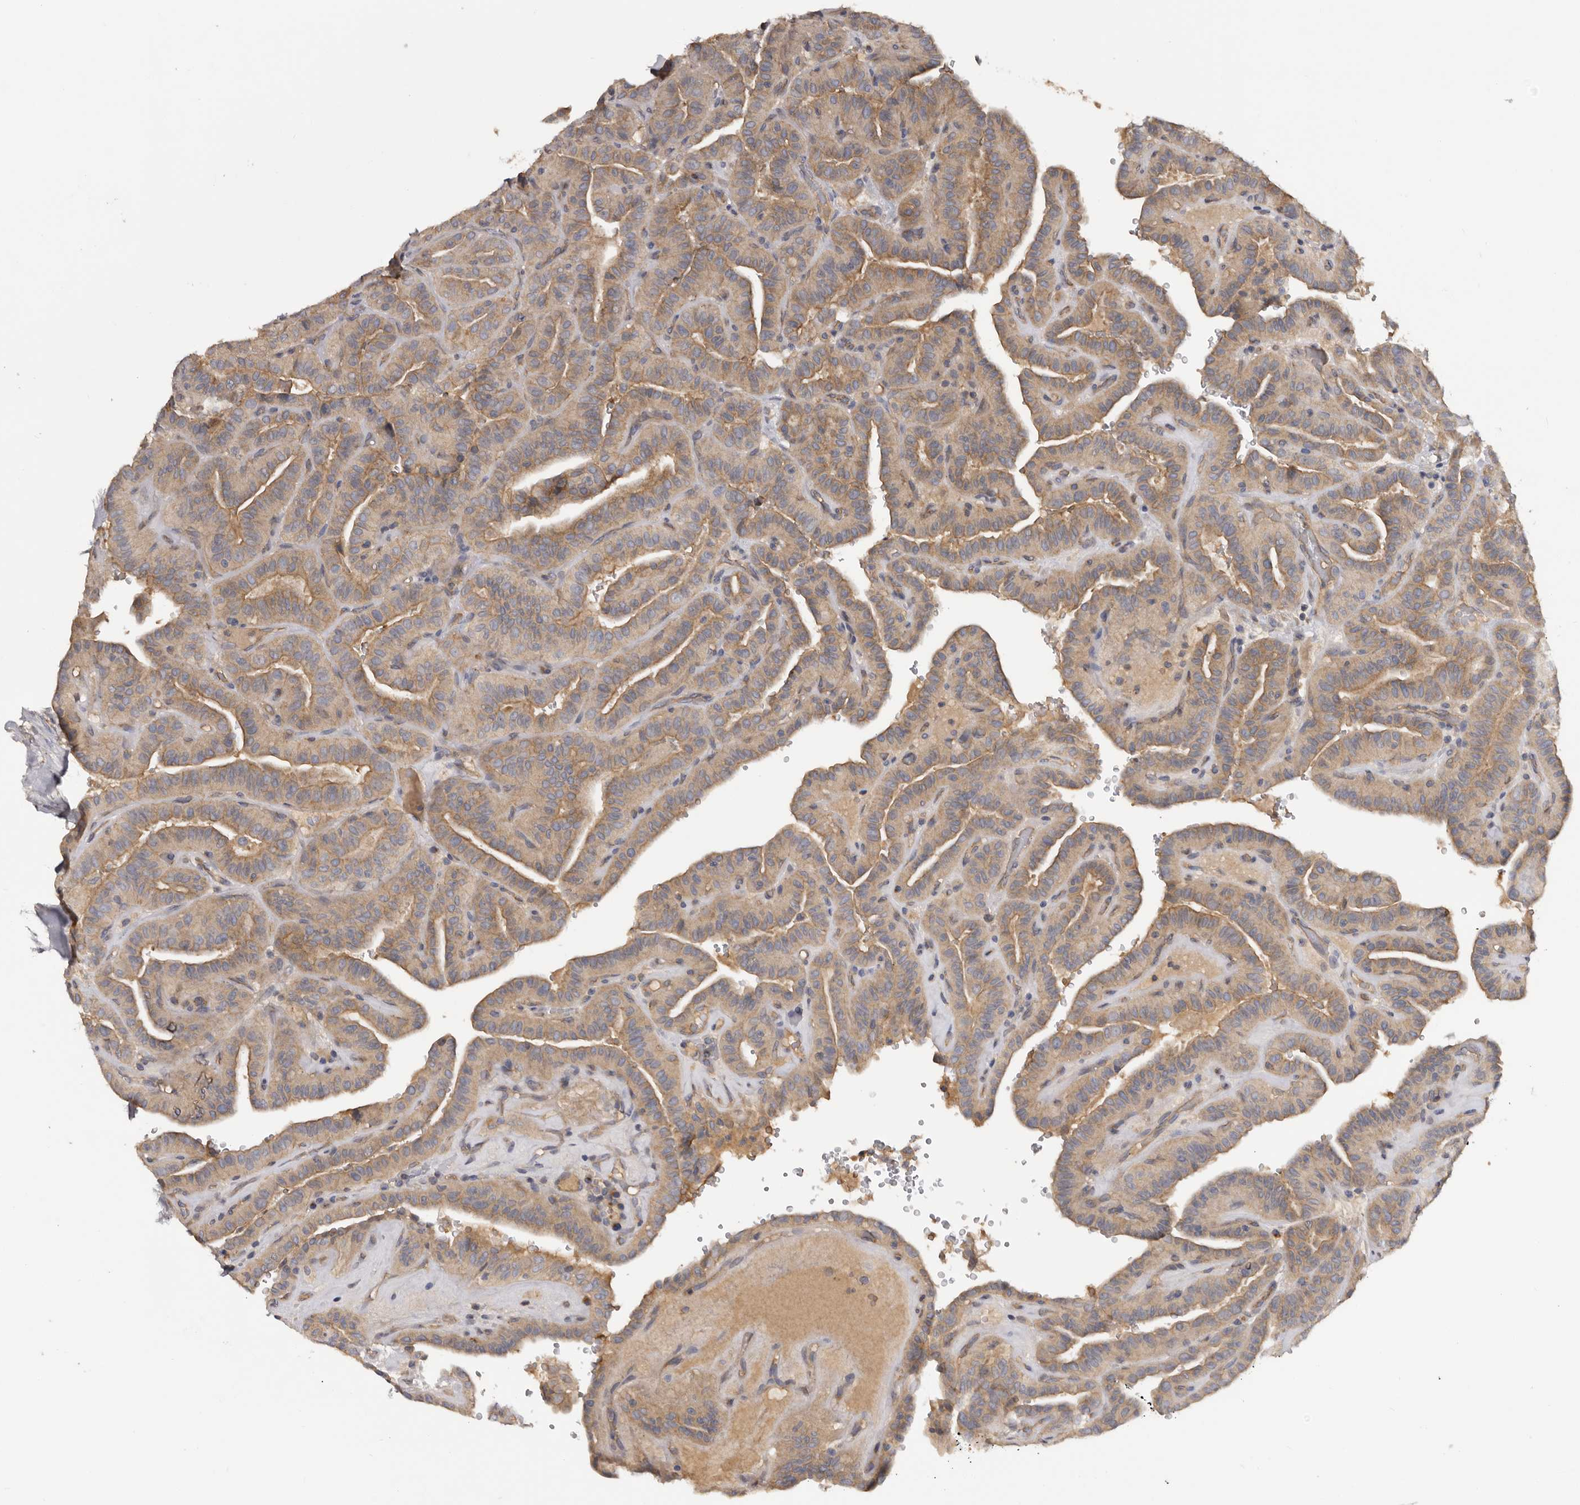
{"staining": {"intensity": "moderate", "quantity": ">75%", "location": "cytoplasmic/membranous"}, "tissue": "thyroid cancer", "cell_type": "Tumor cells", "image_type": "cancer", "snomed": [{"axis": "morphology", "description": "Papillary adenocarcinoma, NOS"}, {"axis": "topography", "description": "Thyroid gland"}], "caption": "A photomicrograph of thyroid cancer (papillary adenocarcinoma) stained for a protein exhibits moderate cytoplasmic/membranous brown staining in tumor cells.", "gene": "INKA2", "patient": {"sex": "male", "age": 77}}